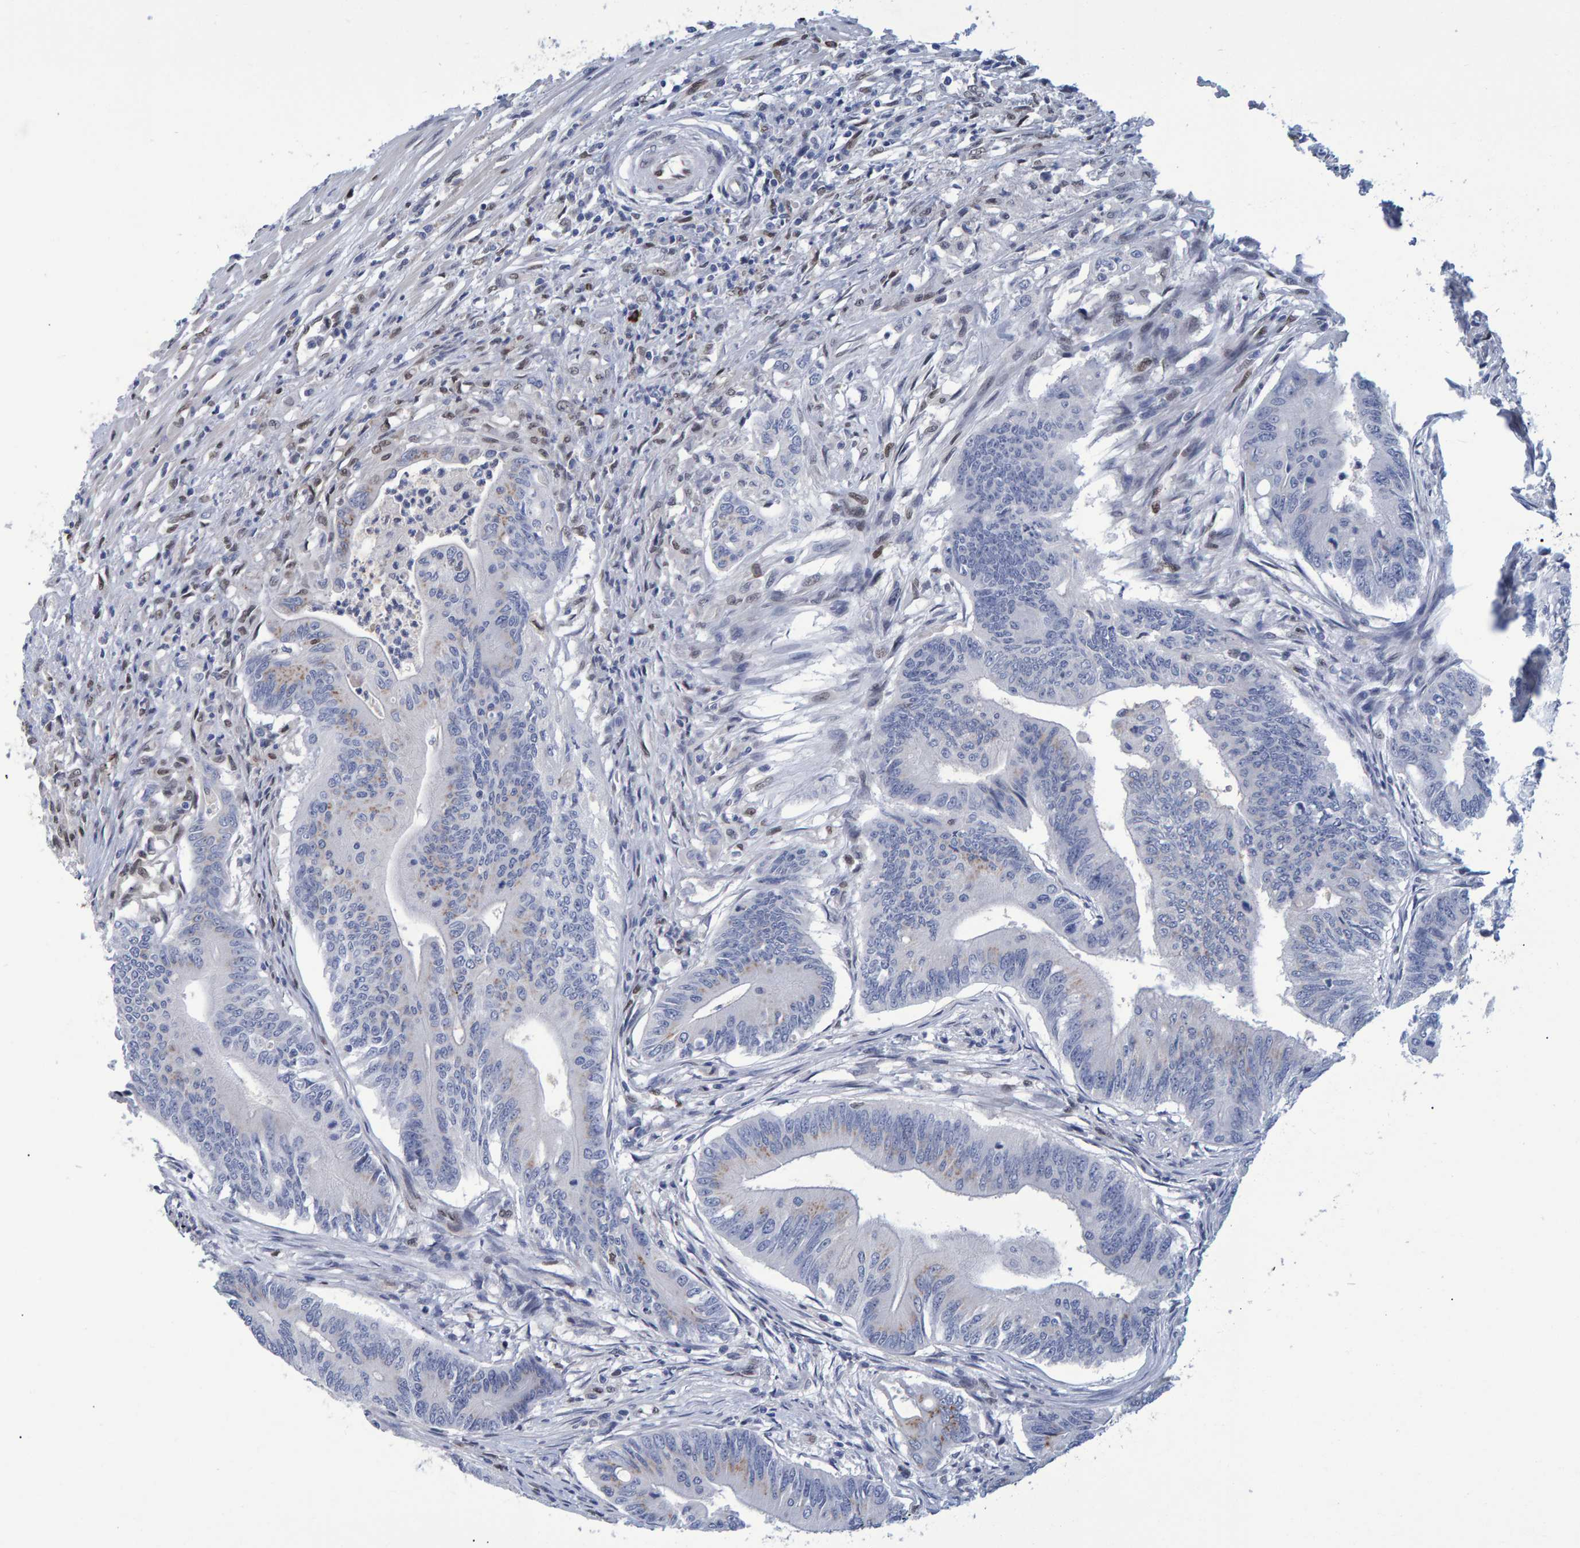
{"staining": {"intensity": "moderate", "quantity": "<25%", "location": "cytoplasmic/membranous"}, "tissue": "colorectal cancer", "cell_type": "Tumor cells", "image_type": "cancer", "snomed": [{"axis": "morphology", "description": "Adenoma, NOS"}, {"axis": "morphology", "description": "Adenocarcinoma, NOS"}, {"axis": "topography", "description": "Colon"}], "caption": "Moderate cytoplasmic/membranous protein staining is appreciated in approximately <25% of tumor cells in colorectal cancer (adenocarcinoma).", "gene": "QKI", "patient": {"sex": "male", "age": 79}}